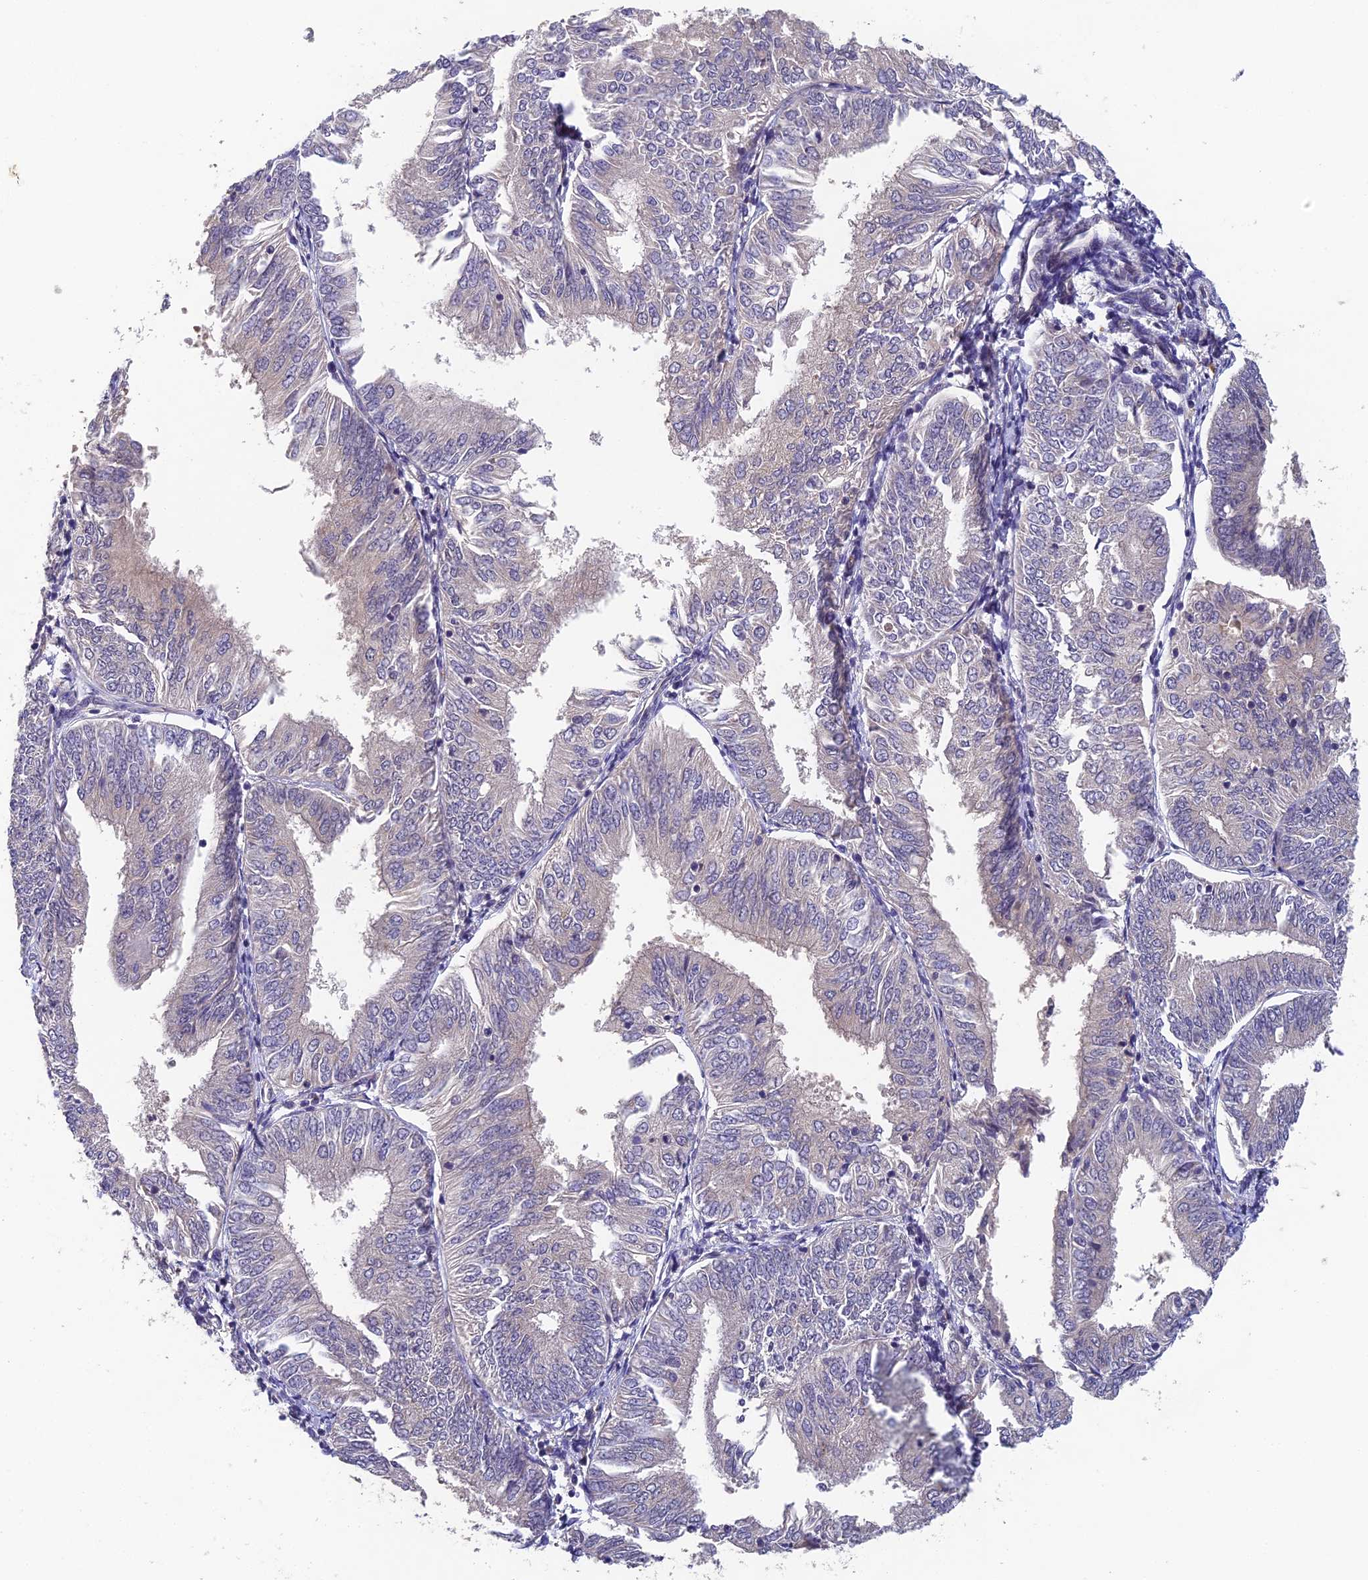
{"staining": {"intensity": "negative", "quantity": "none", "location": "none"}, "tissue": "endometrial cancer", "cell_type": "Tumor cells", "image_type": "cancer", "snomed": [{"axis": "morphology", "description": "Adenocarcinoma, NOS"}, {"axis": "topography", "description": "Endometrium"}], "caption": "Immunohistochemistry (IHC) of endometrial cancer exhibits no expression in tumor cells.", "gene": "ADAMTS13", "patient": {"sex": "female", "age": 58}}